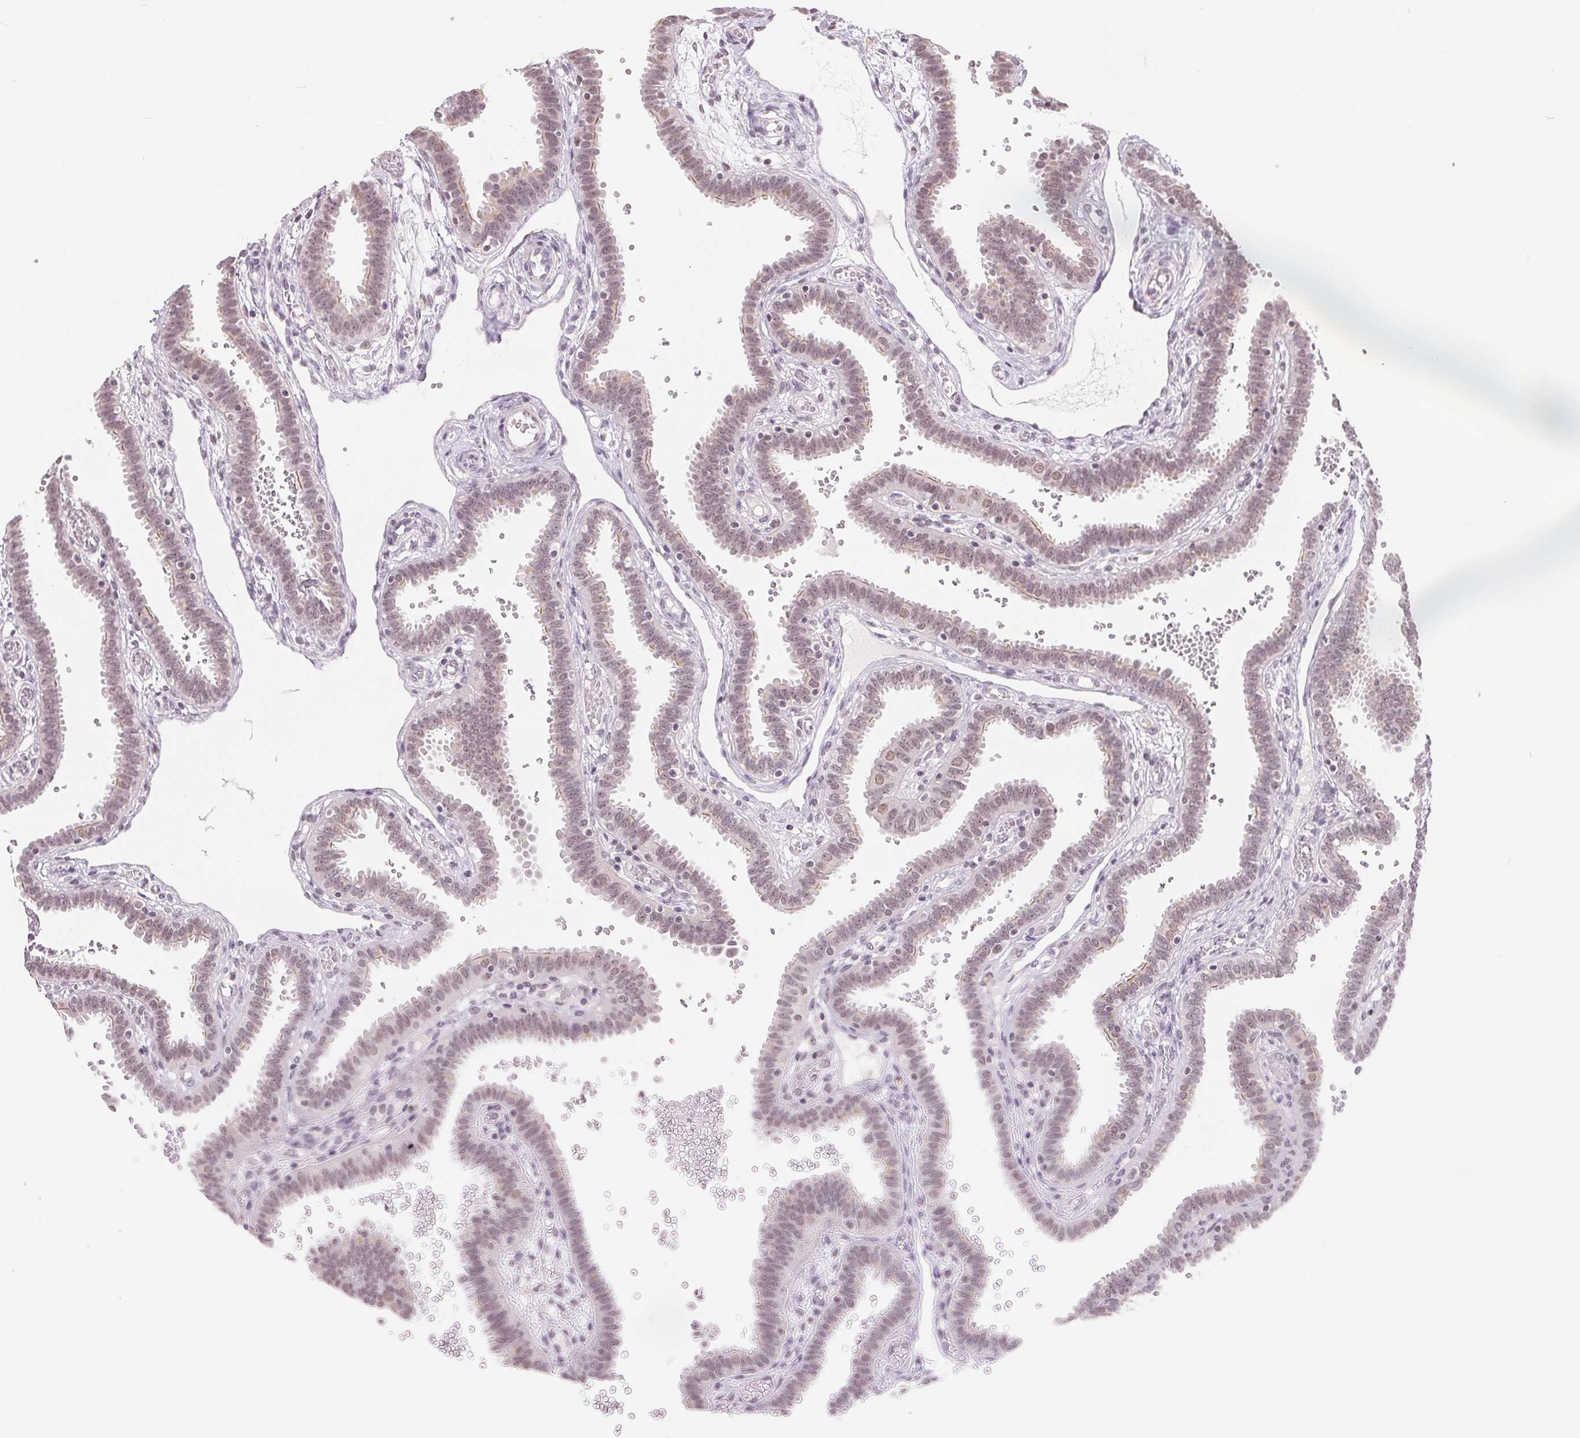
{"staining": {"intensity": "weak", "quantity": "25%-75%", "location": "nuclear"}, "tissue": "fallopian tube", "cell_type": "Glandular cells", "image_type": "normal", "snomed": [{"axis": "morphology", "description": "Normal tissue, NOS"}, {"axis": "topography", "description": "Fallopian tube"}], "caption": "Weak nuclear positivity is seen in about 25%-75% of glandular cells in normal fallopian tube. Nuclei are stained in blue.", "gene": "NXF3", "patient": {"sex": "female", "age": 37}}